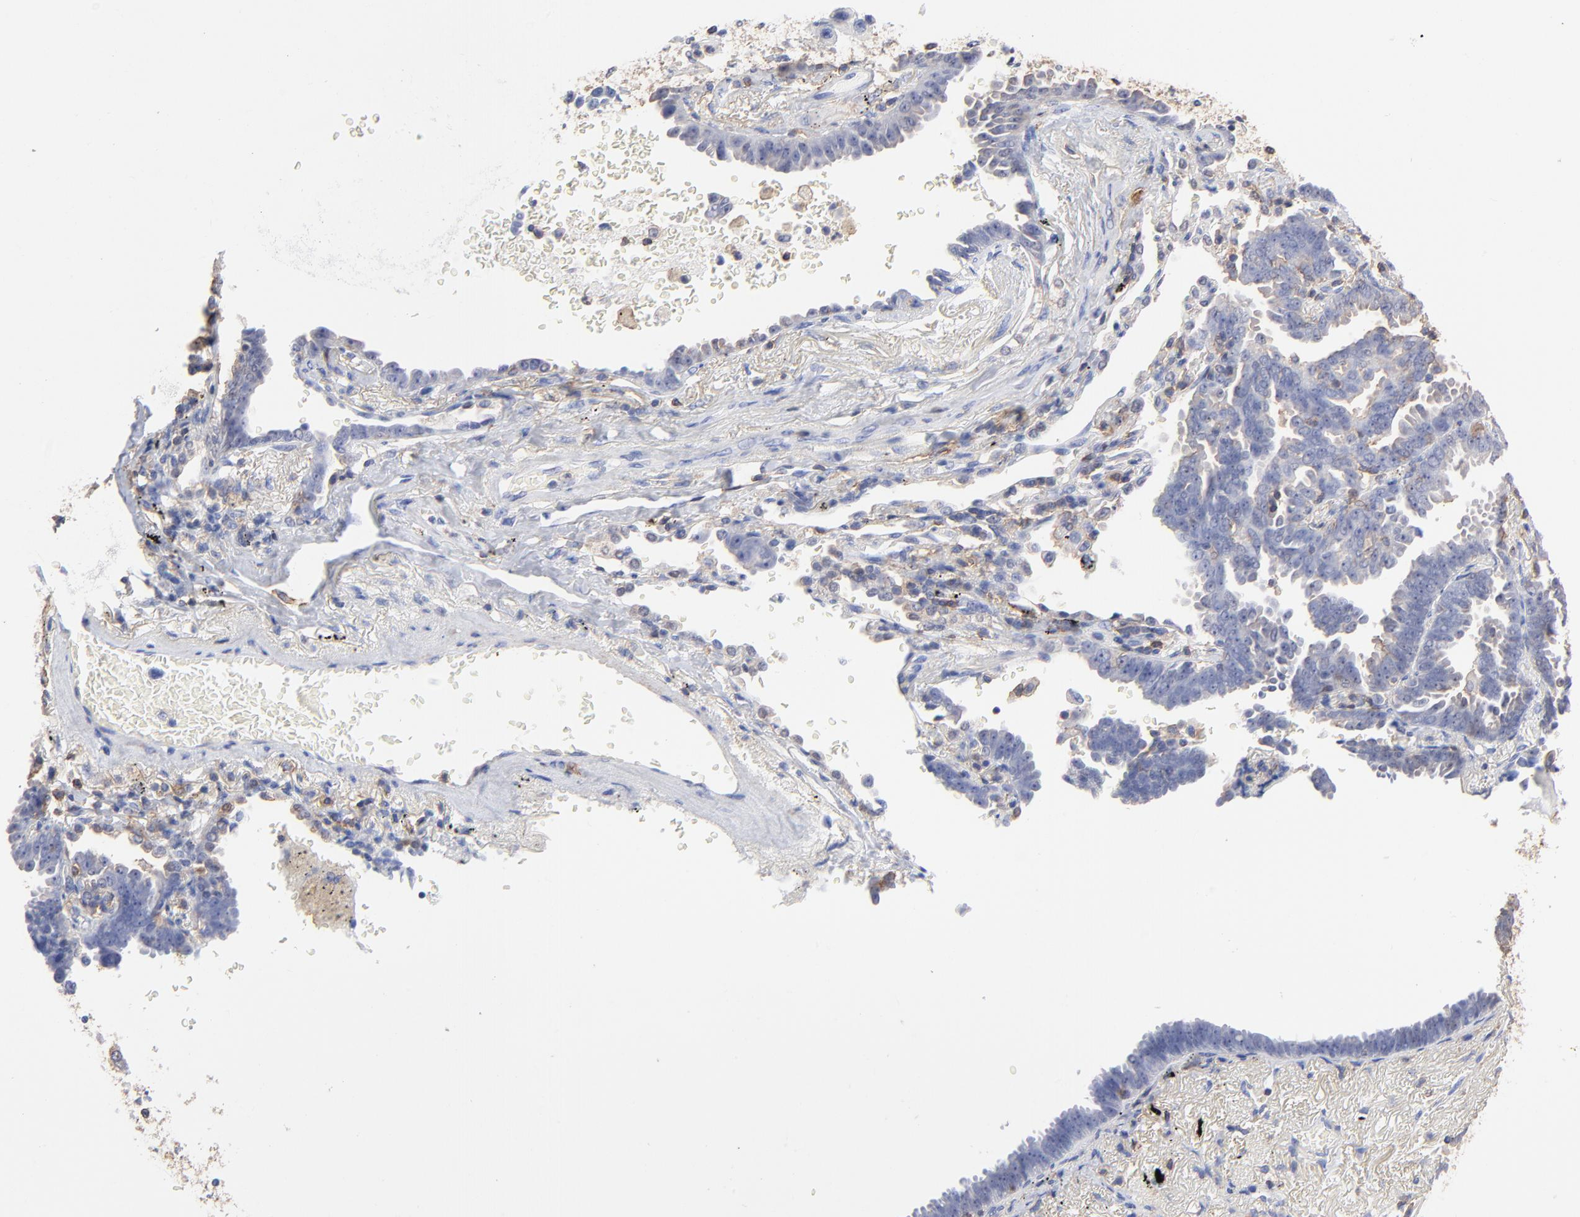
{"staining": {"intensity": "negative", "quantity": "none", "location": "none"}, "tissue": "lung cancer", "cell_type": "Tumor cells", "image_type": "cancer", "snomed": [{"axis": "morphology", "description": "Adenocarcinoma, NOS"}, {"axis": "topography", "description": "Lung"}], "caption": "Tumor cells are negative for protein expression in human lung adenocarcinoma.", "gene": "ASL", "patient": {"sex": "female", "age": 64}}